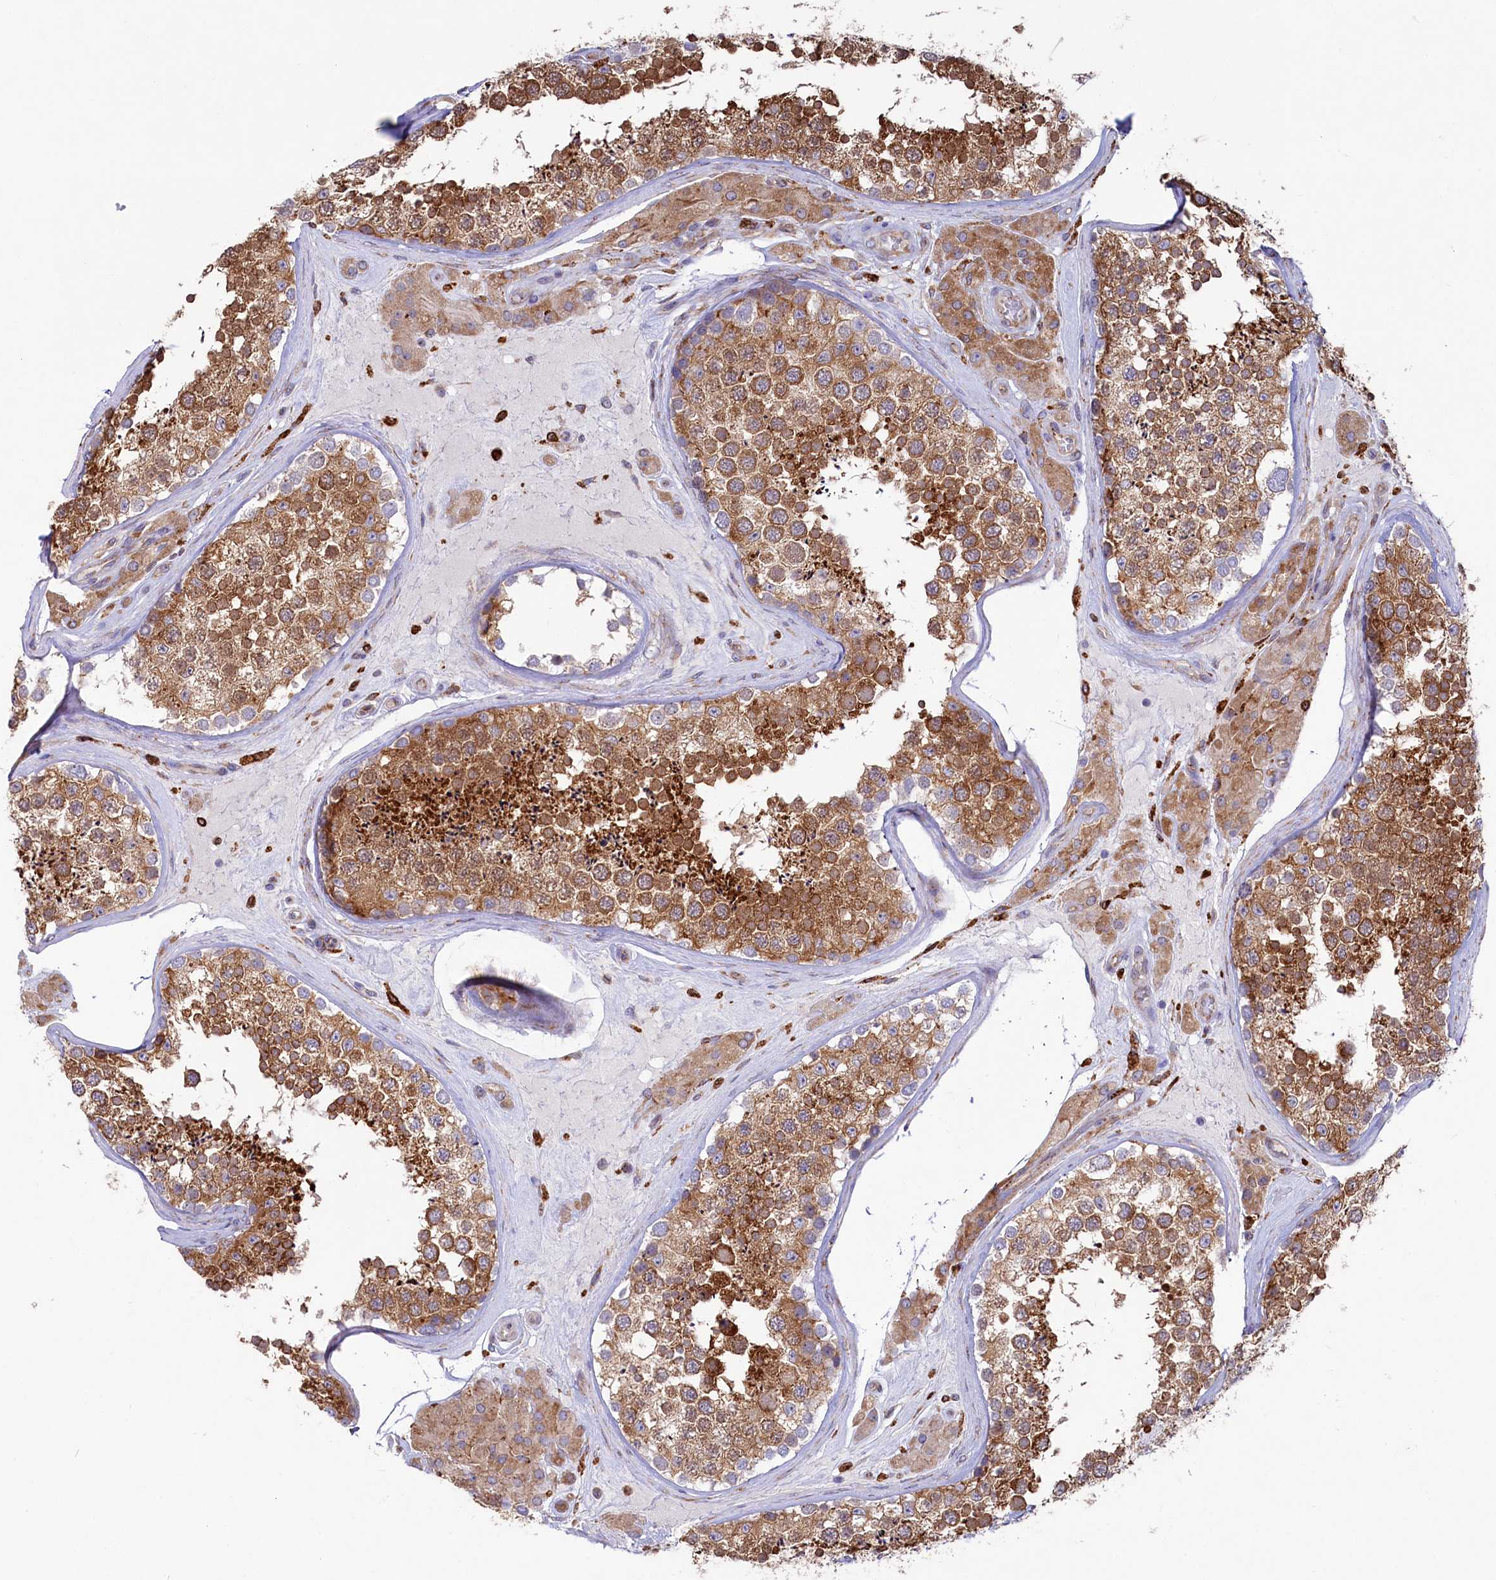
{"staining": {"intensity": "moderate", "quantity": ">75%", "location": "cytoplasmic/membranous"}, "tissue": "testis", "cell_type": "Cells in seminiferous ducts", "image_type": "normal", "snomed": [{"axis": "morphology", "description": "Normal tissue, NOS"}, {"axis": "topography", "description": "Testis"}], "caption": "Cells in seminiferous ducts show moderate cytoplasmic/membranous expression in about >75% of cells in benign testis.", "gene": "CHID1", "patient": {"sex": "male", "age": 46}}